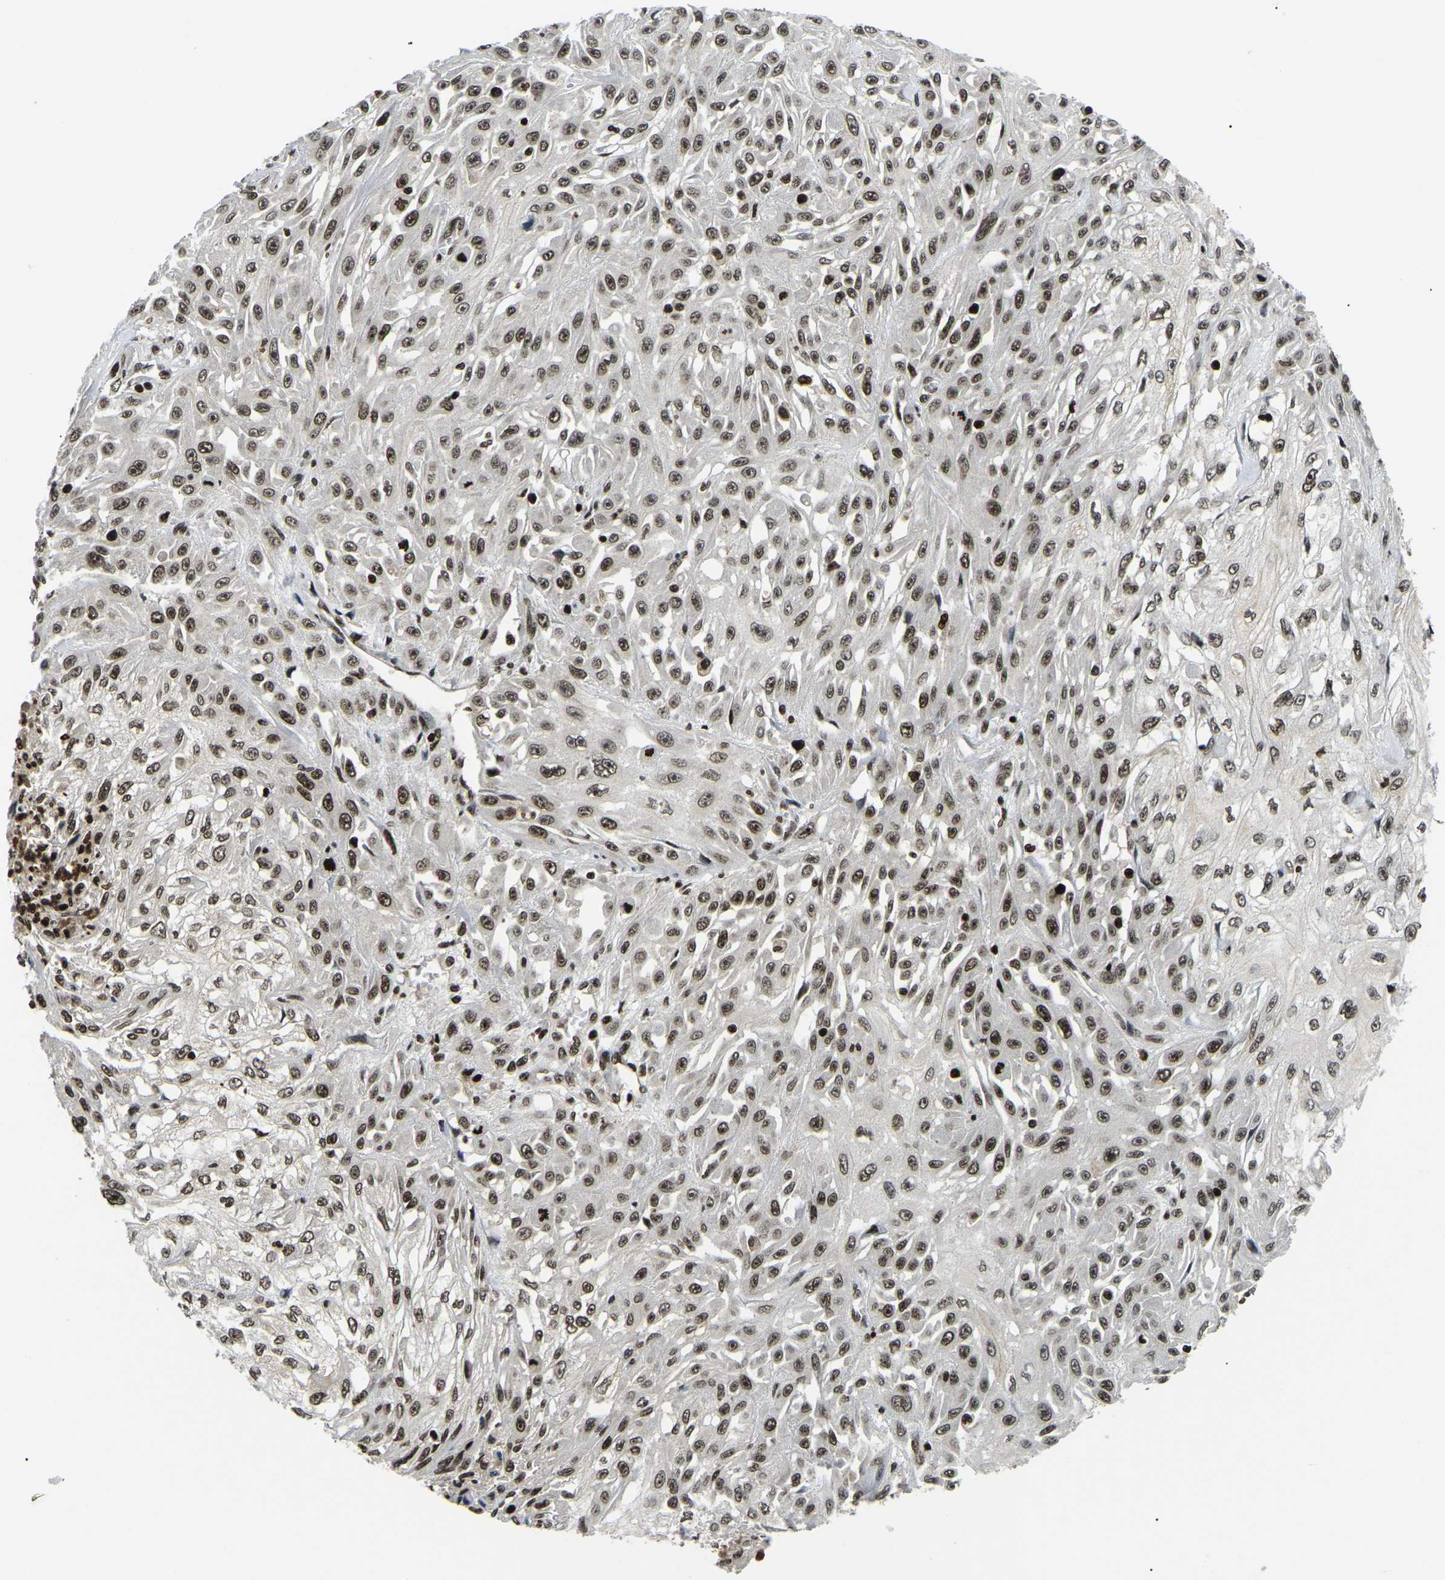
{"staining": {"intensity": "moderate", "quantity": ">75%", "location": "nuclear"}, "tissue": "skin cancer", "cell_type": "Tumor cells", "image_type": "cancer", "snomed": [{"axis": "morphology", "description": "Squamous cell carcinoma, NOS"}, {"axis": "morphology", "description": "Squamous cell carcinoma, metastatic, NOS"}, {"axis": "topography", "description": "Skin"}, {"axis": "topography", "description": "Lymph node"}], "caption": "This histopathology image exhibits IHC staining of skin squamous cell carcinoma, with medium moderate nuclear positivity in about >75% of tumor cells.", "gene": "LRRC61", "patient": {"sex": "male", "age": 75}}